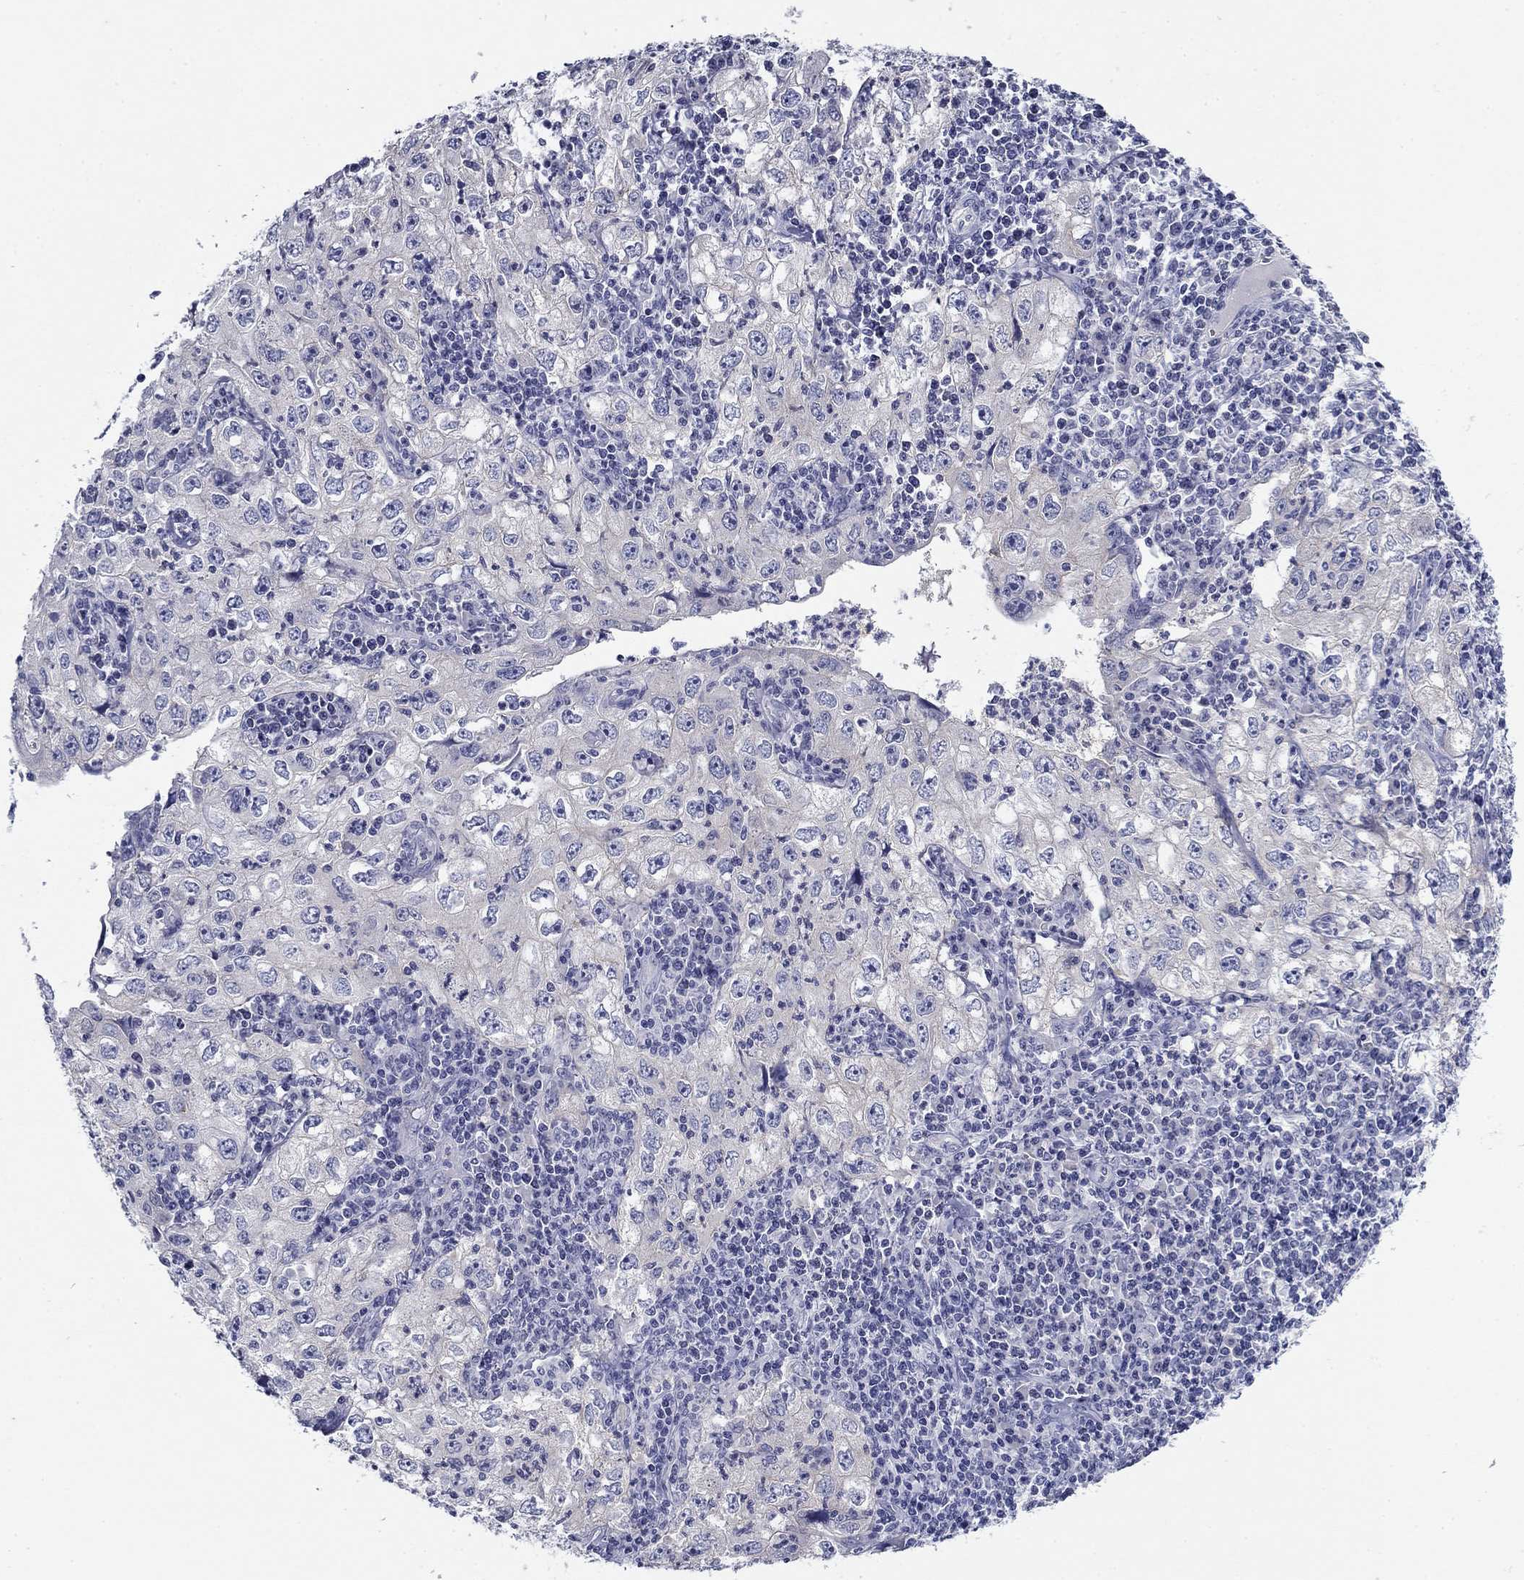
{"staining": {"intensity": "negative", "quantity": "none", "location": "none"}, "tissue": "cervical cancer", "cell_type": "Tumor cells", "image_type": "cancer", "snomed": [{"axis": "morphology", "description": "Squamous cell carcinoma, NOS"}, {"axis": "topography", "description": "Cervix"}], "caption": "There is no significant staining in tumor cells of squamous cell carcinoma (cervical). Brightfield microscopy of IHC stained with DAB (3,3'-diaminobenzidine) (brown) and hematoxylin (blue), captured at high magnification.", "gene": "PLS1", "patient": {"sex": "female", "age": 24}}